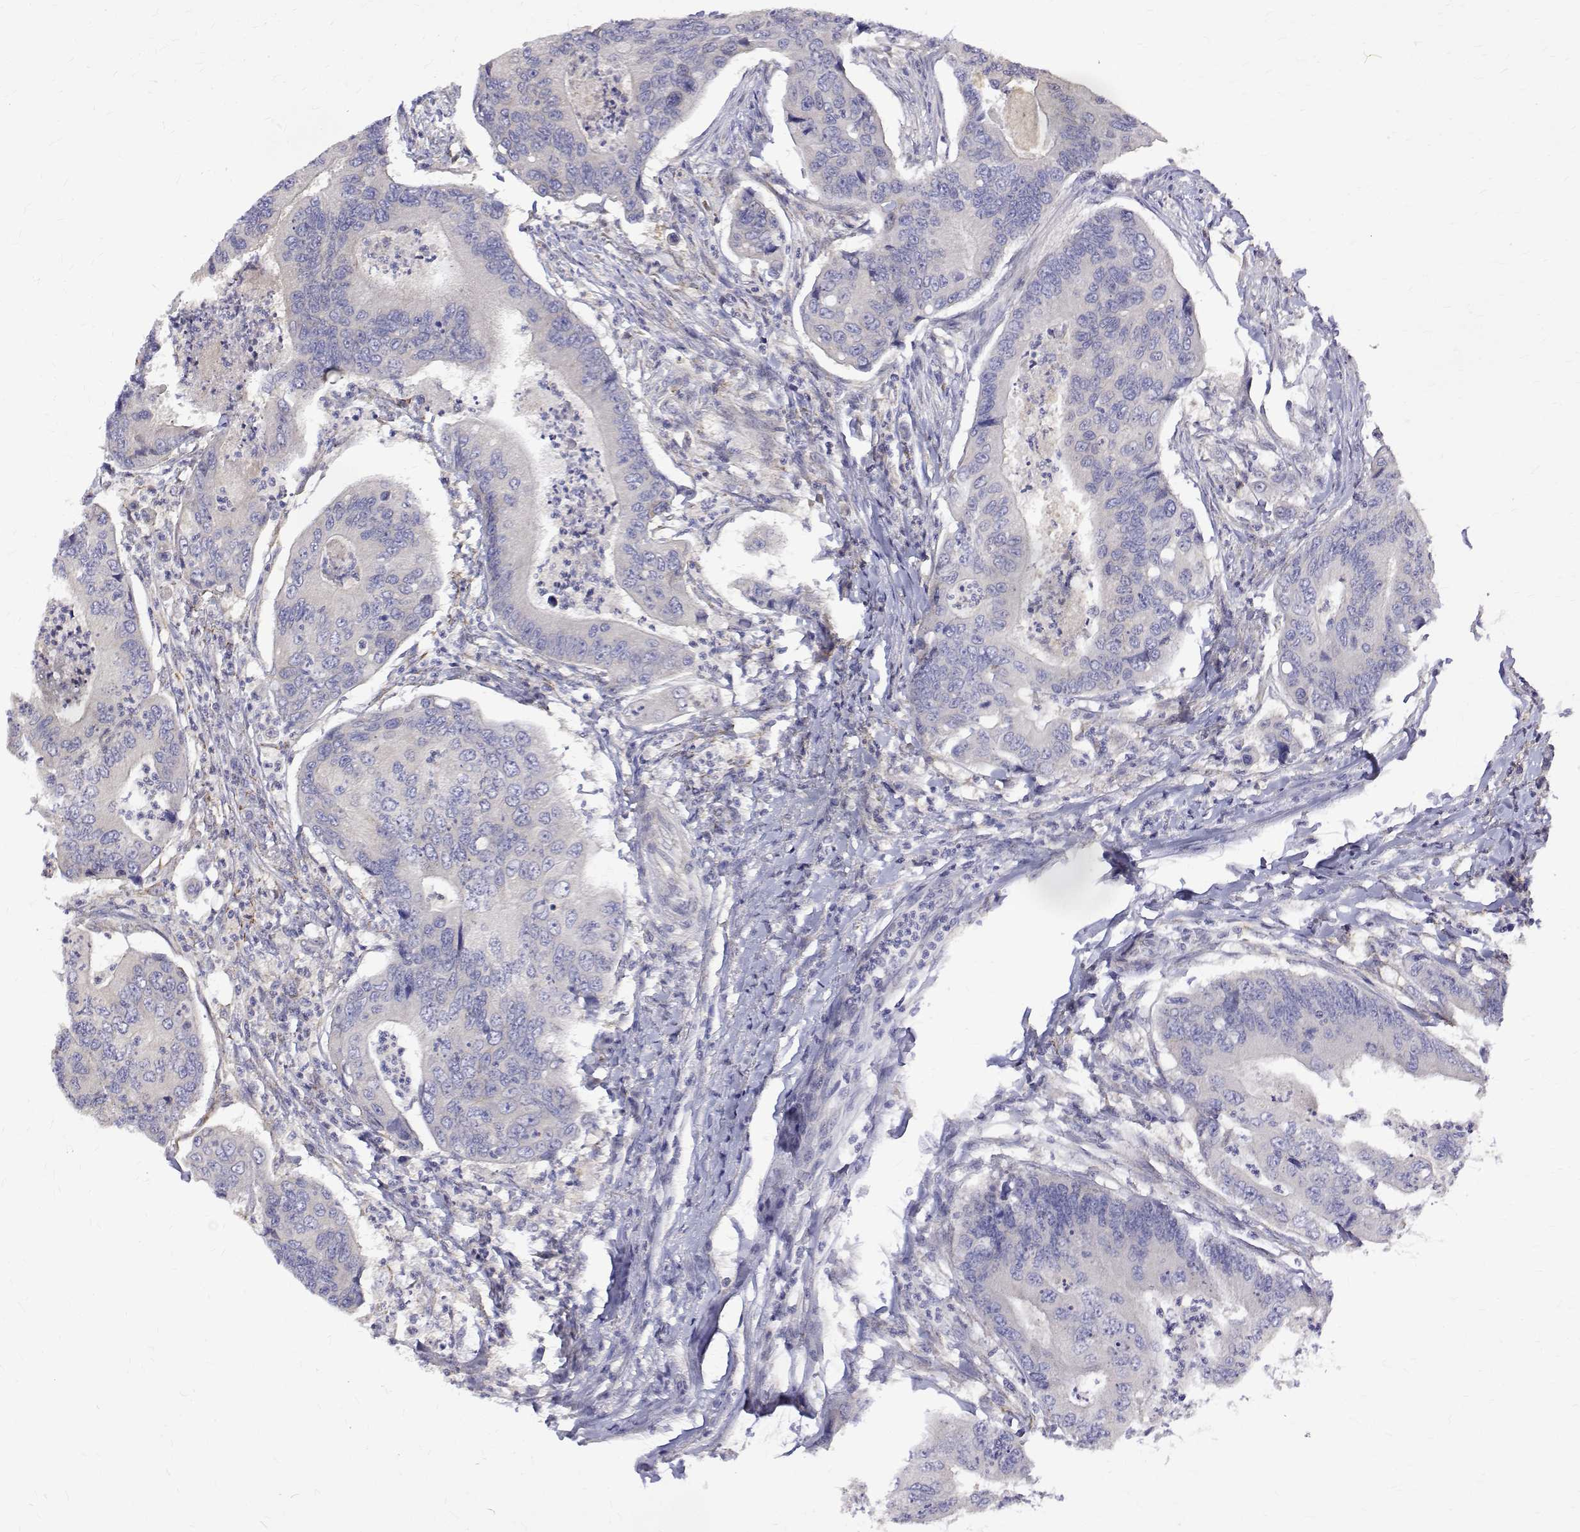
{"staining": {"intensity": "negative", "quantity": "none", "location": "none"}, "tissue": "colorectal cancer", "cell_type": "Tumor cells", "image_type": "cancer", "snomed": [{"axis": "morphology", "description": "Adenocarcinoma, NOS"}, {"axis": "topography", "description": "Colon"}], "caption": "DAB immunohistochemical staining of human colorectal cancer shows no significant staining in tumor cells. (DAB immunohistochemistry (IHC) with hematoxylin counter stain).", "gene": "PADI1", "patient": {"sex": "female", "age": 67}}